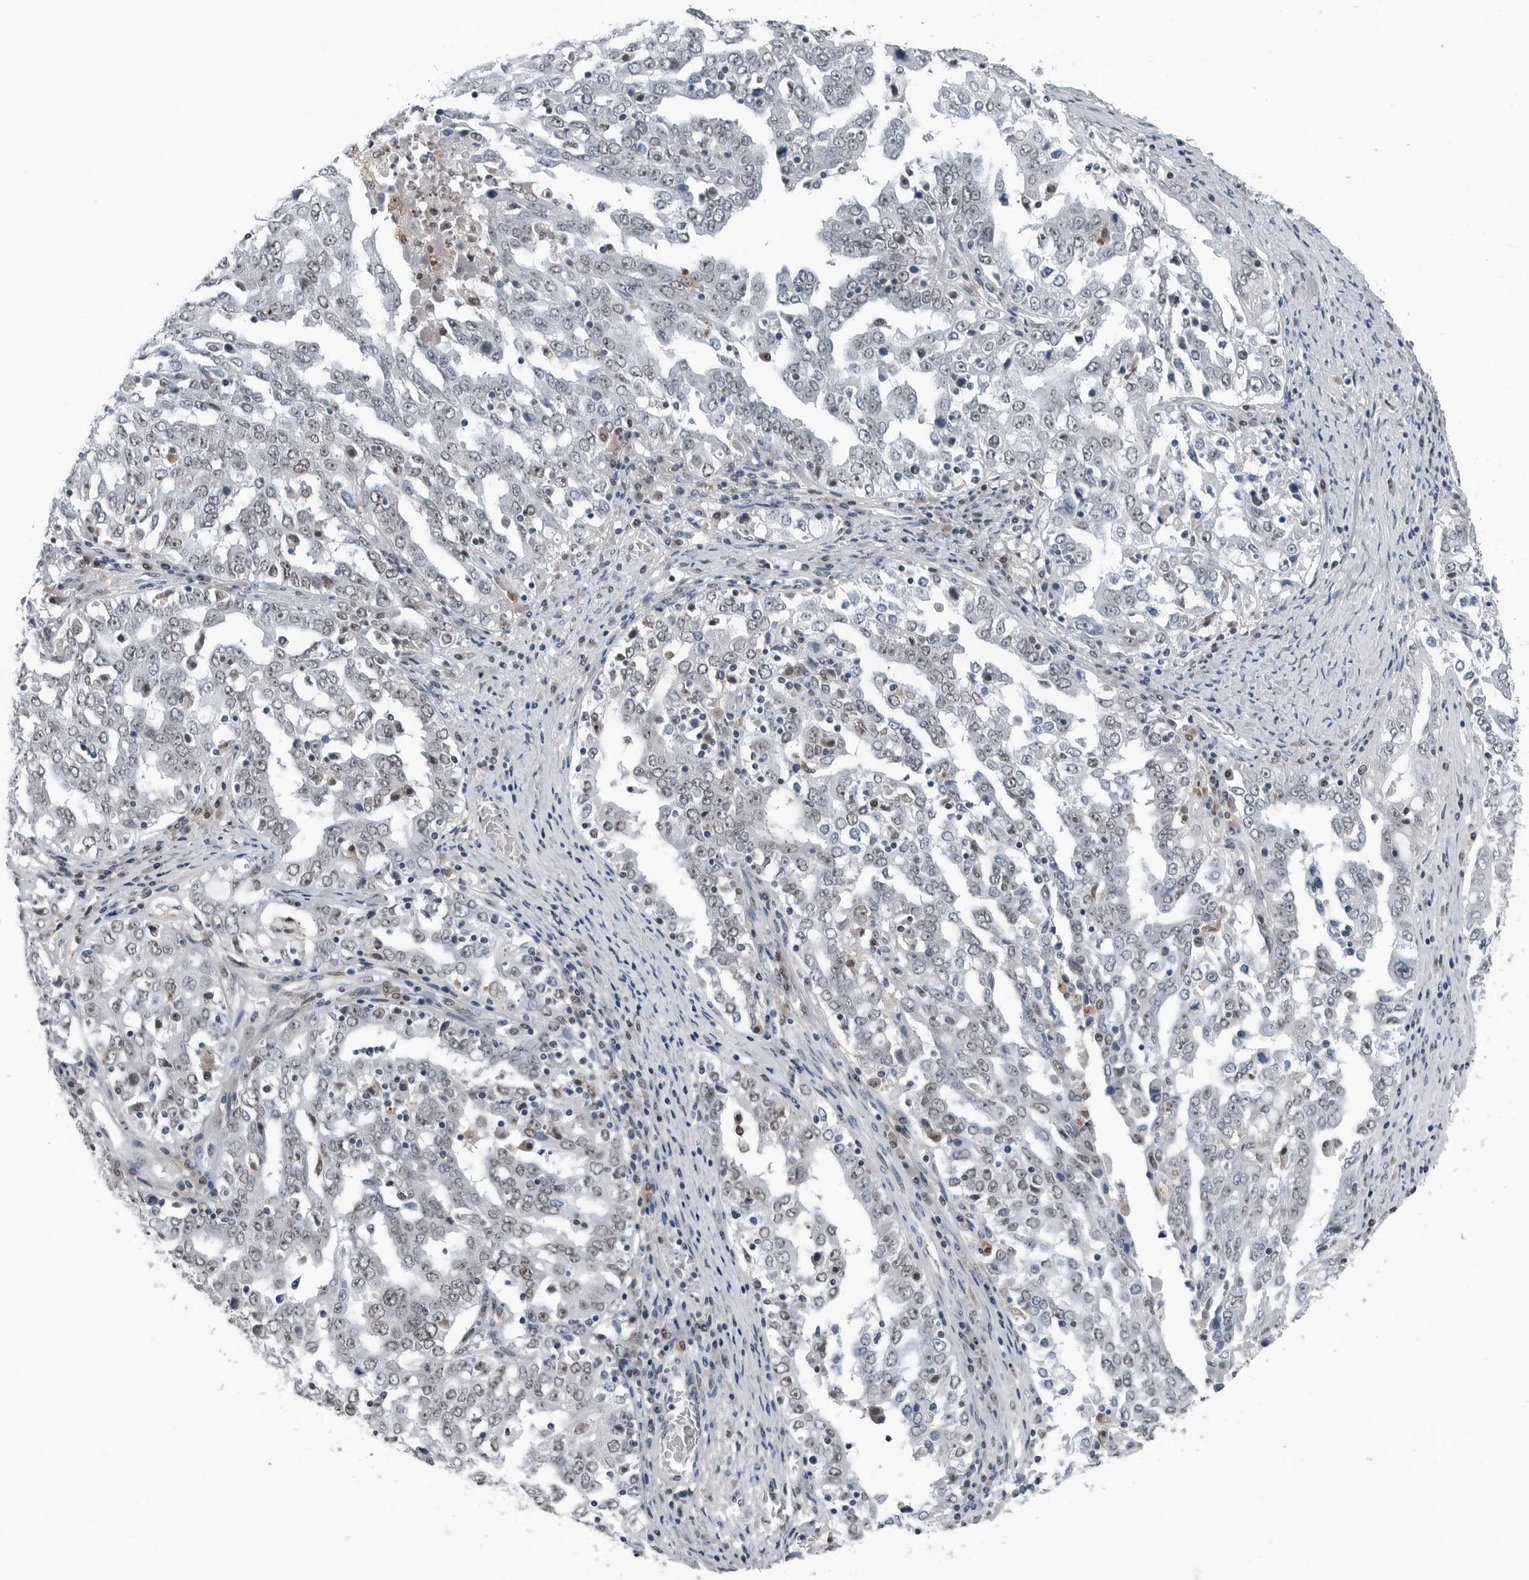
{"staining": {"intensity": "weak", "quantity": "25%-75%", "location": "nuclear"}, "tissue": "ovarian cancer", "cell_type": "Tumor cells", "image_type": "cancer", "snomed": [{"axis": "morphology", "description": "Carcinoma, endometroid"}, {"axis": "topography", "description": "Ovary"}], "caption": "Immunohistochemical staining of ovarian cancer reveals low levels of weak nuclear staining in about 25%-75% of tumor cells.", "gene": "AKR1A1", "patient": {"sex": "female", "age": 62}}